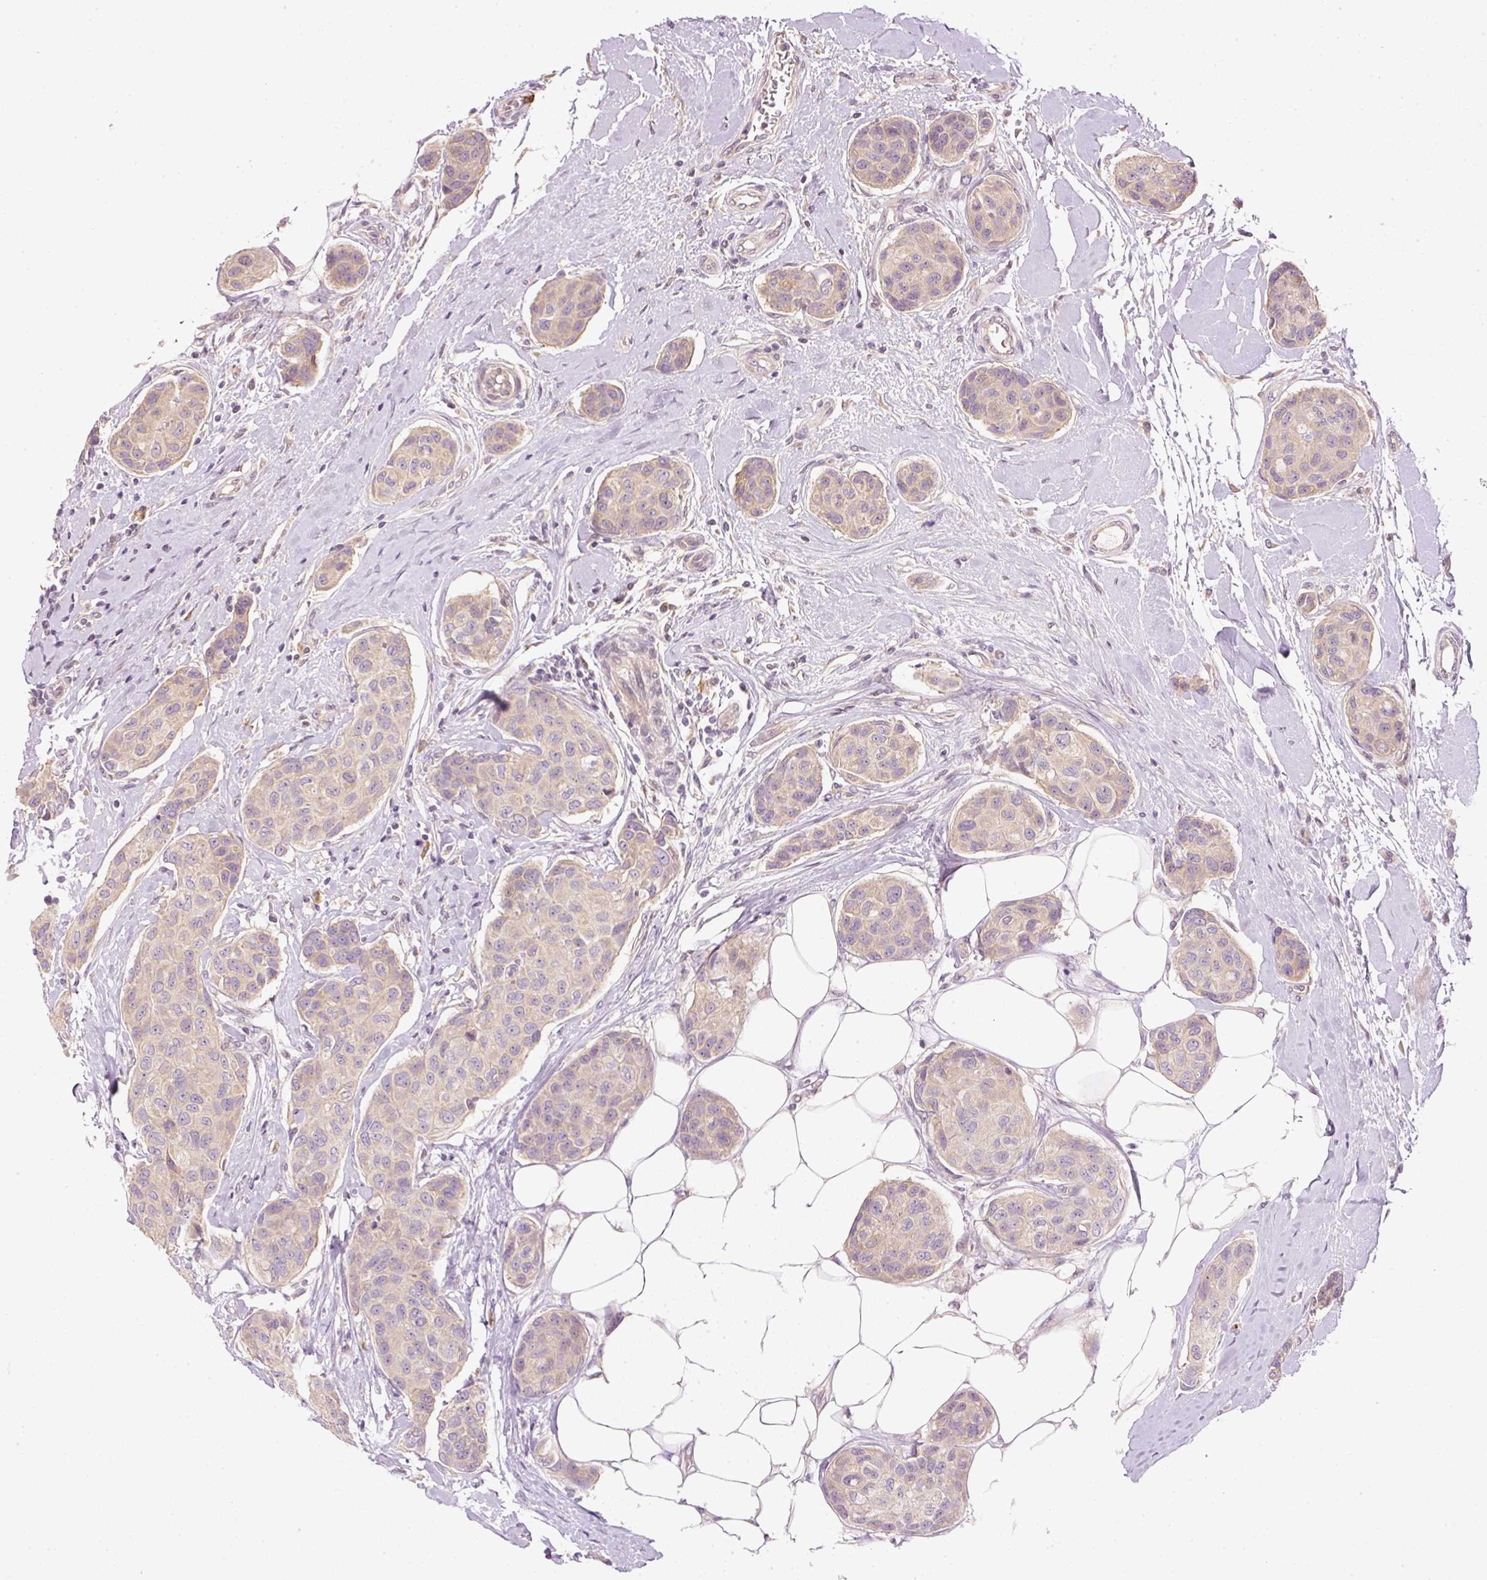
{"staining": {"intensity": "weak", "quantity": "25%-75%", "location": "cytoplasmic/membranous"}, "tissue": "breast cancer", "cell_type": "Tumor cells", "image_type": "cancer", "snomed": [{"axis": "morphology", "description": "Duct carcinoma"}, {"axis": "topography", "description": "Breast"}, {"axis": "topography", "description": "Lymph node"}], "caption": "Immunohistochemical staining of invasive ductal carcinoma (breast) shows low levels of weak cytoplasmic/membranous protein positivity in about 25%-75% of tumor cells.", "gene": "CTTNBP2", "patient": {"sex": "female", "age": 80}}